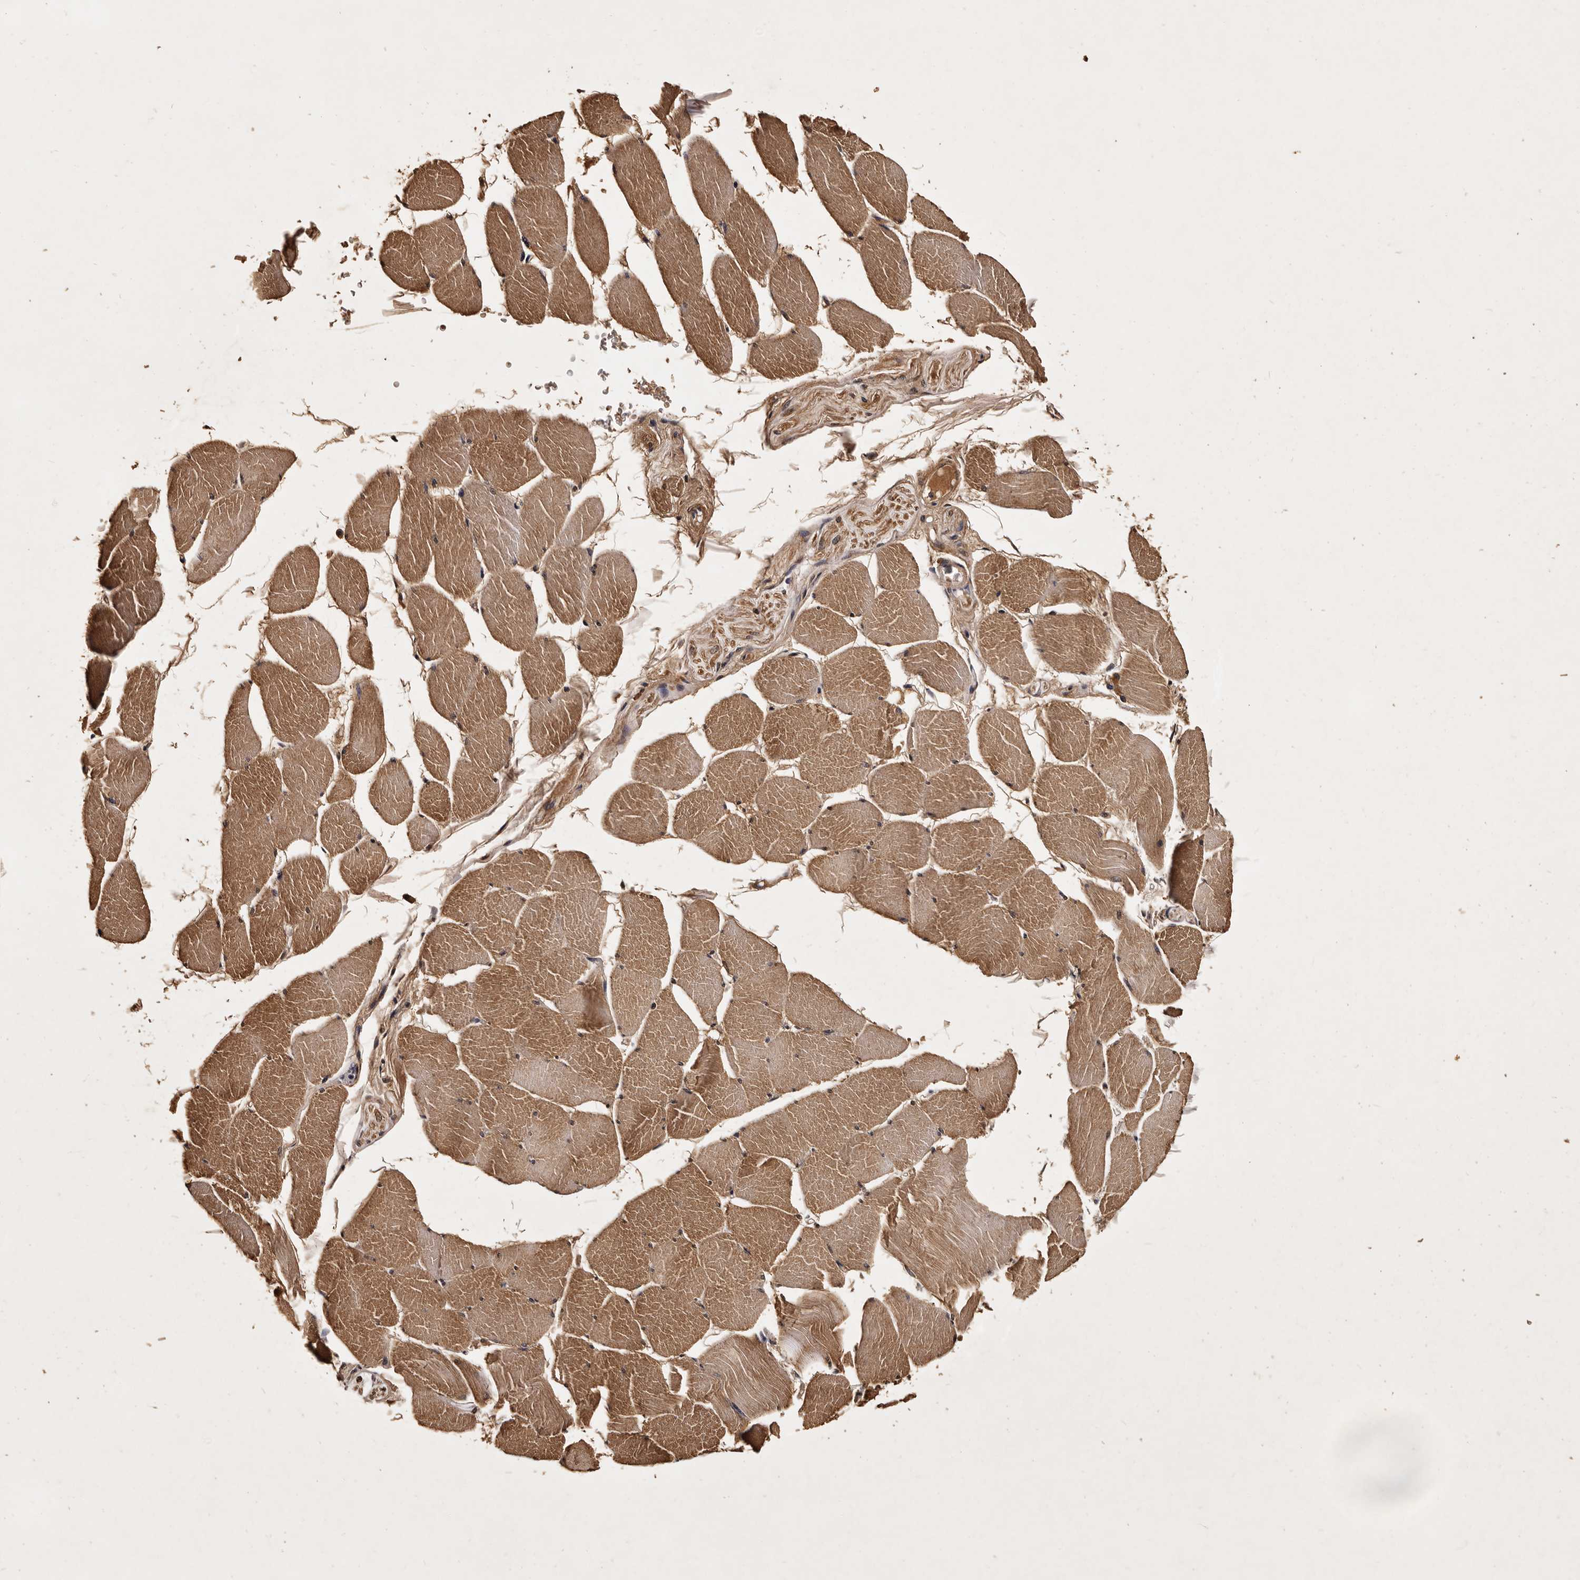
{"staining": {"intensity": "moderate", "quantity": ">75%", "location": "cytoplasmic/membranous"}, "tissue": "skeletal muscle", "cell_type": "Myocytes", "image_type": "normal", "snomed": [{"axis": "morphology", "description": "Normal tissue, NOS"}, {"axis": "topography", "description": "Skeletal muscle"}], "caption": "Normal skeletal muscle shows moderate cytoplasmic/membranous positivity in about >75% of myocytes, visualized by immunohistochemistry. (IHC, brightfield microscopy, high magnification).", "gene": "PARS2", "patient": {"sex": "male", "age": 62}}